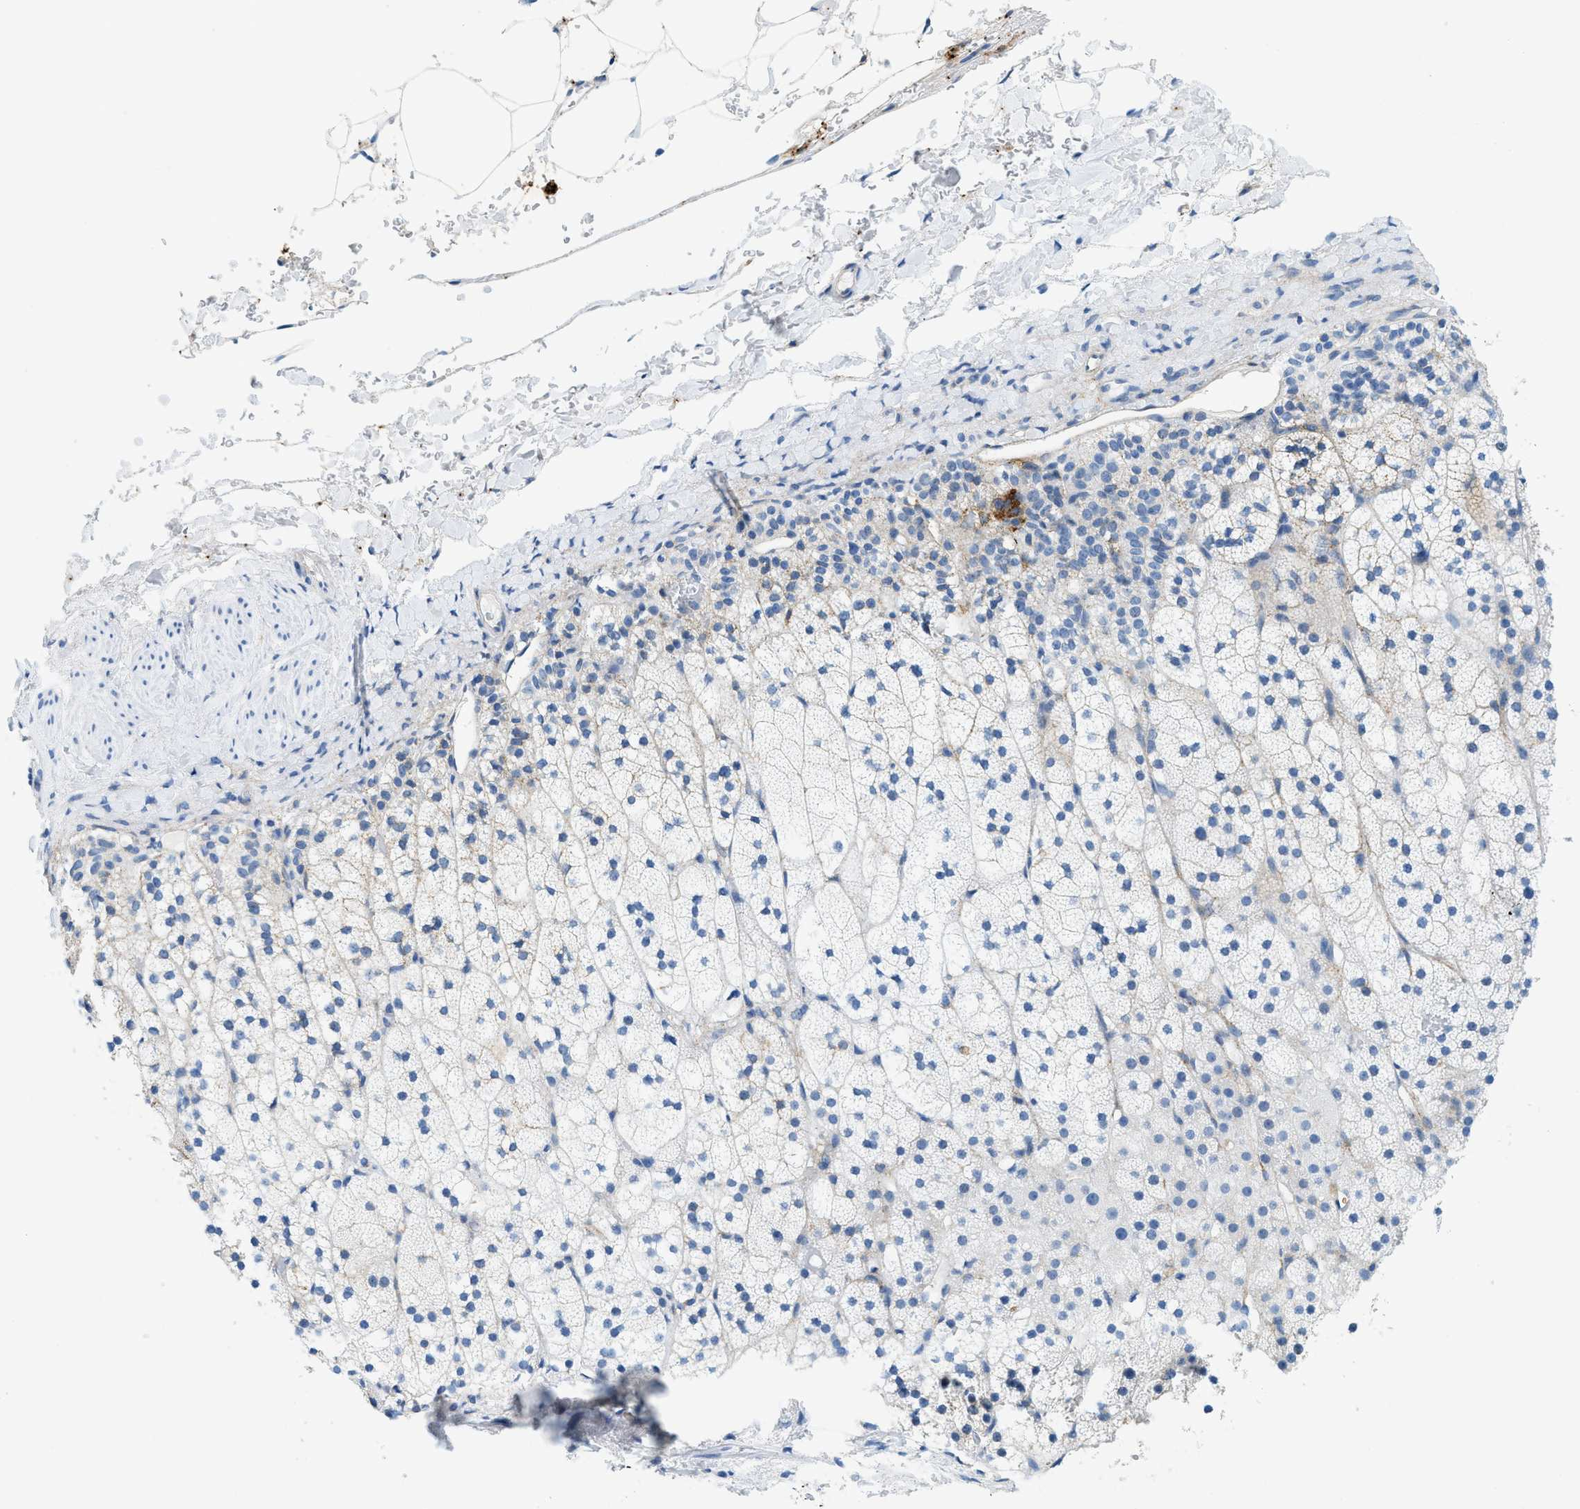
{"staining": {"intensity": "negative", "quantity": "none", "location": "none"}, "tissue": "adrenal gland", "cell_type": "Glandular cells", "image_type": "normal", "snomed": [{"axis": "morphology", "description": "Normal tissue, NOS"}, {"axis": "topography", "description": "Adrenal gland"}], "caption": "This is an immunohistochemistry (IHC) photomicrograph of normal adrenal gland. There is no expression in glandular cells.", "gene": "TPSAB1", "patient": {"sex": "male", "age": 35}}